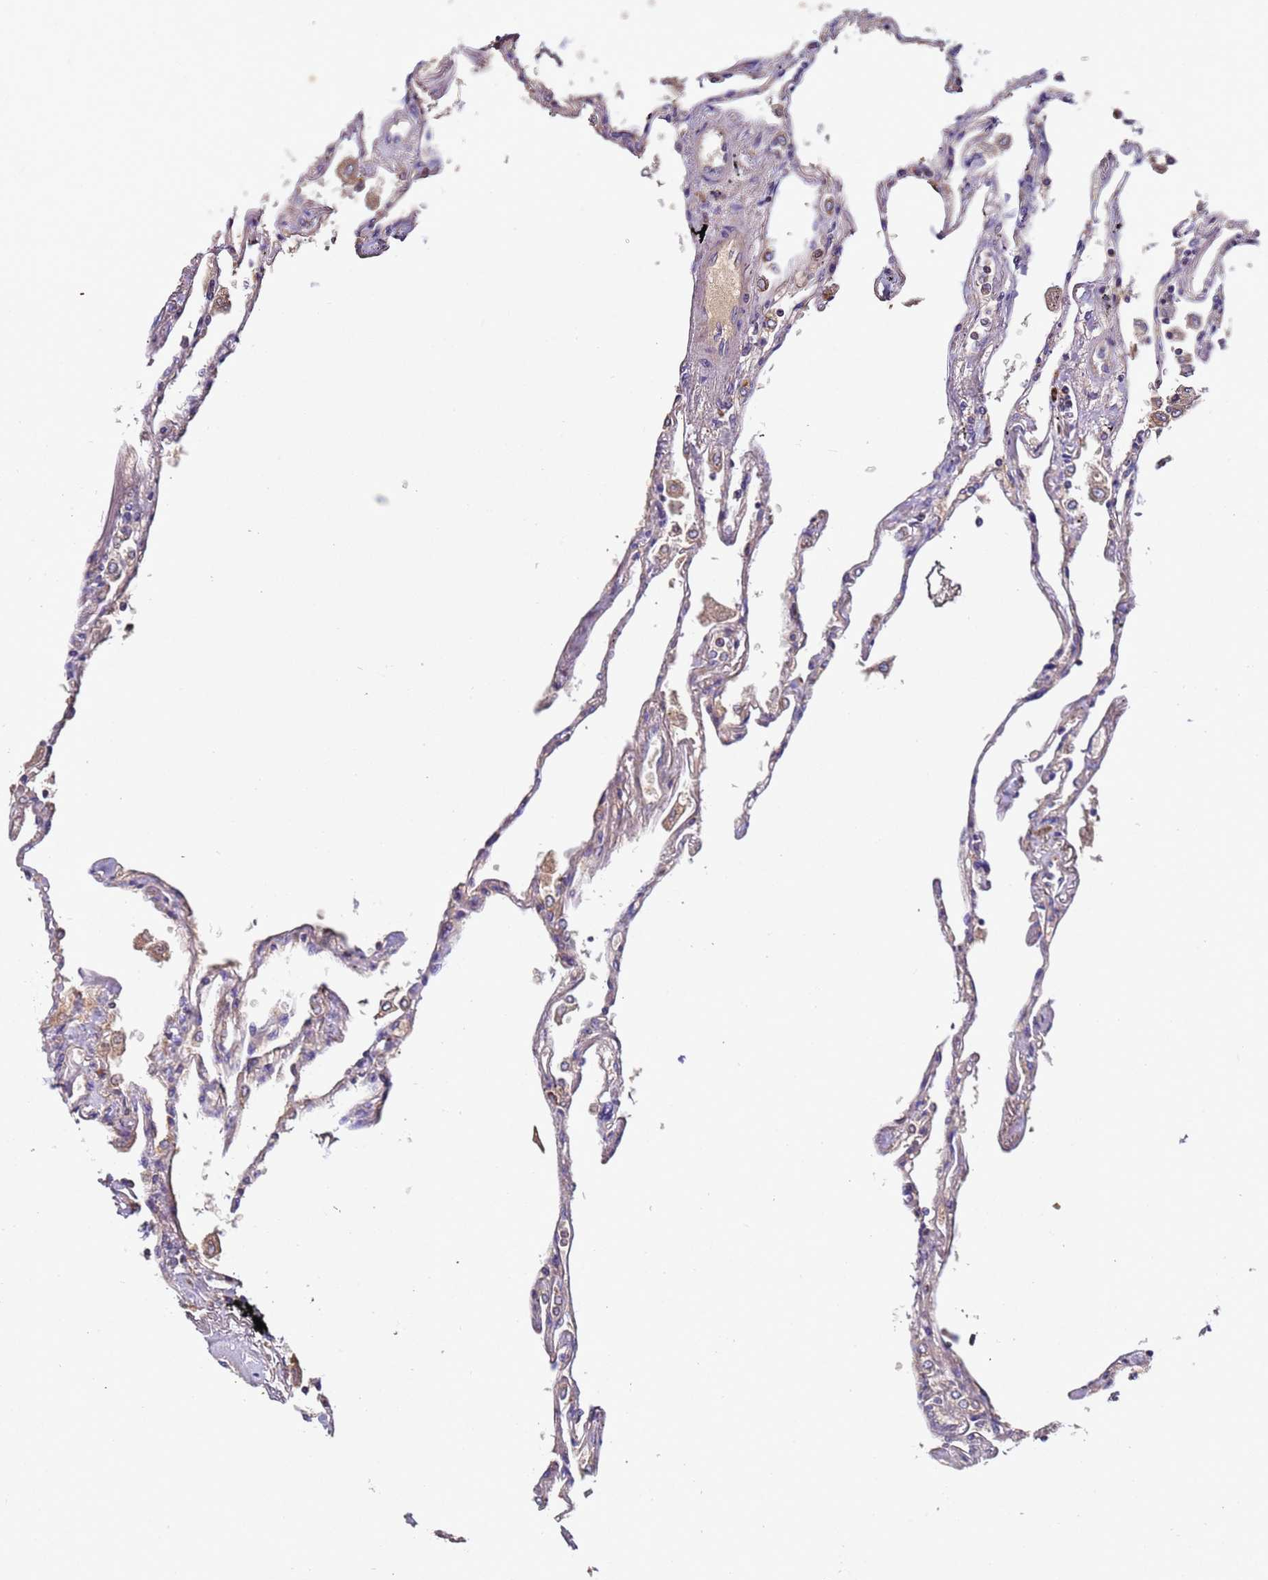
{"staining": {"intensity": "negative", "quantity": "none", "location": "none"}, "tissue": "lung", "cell_type": "Alveolar cells", "image_type": "normal", "snomed": [{"axis": "morphology", "description": "Normal tissue, NOS"}, {"axis": "topography", "description": "Lung"}], "caption": "DAB immunohistochemical staining of unremarkable human lung demonstrates no significant expression in alveolar cells. (DAB immunohistochemistry (IHC) visualized using brightfield microscopy, high magnification).", "gene": "TMEM126A", "patient": {"sex": "female", "age": 67}}